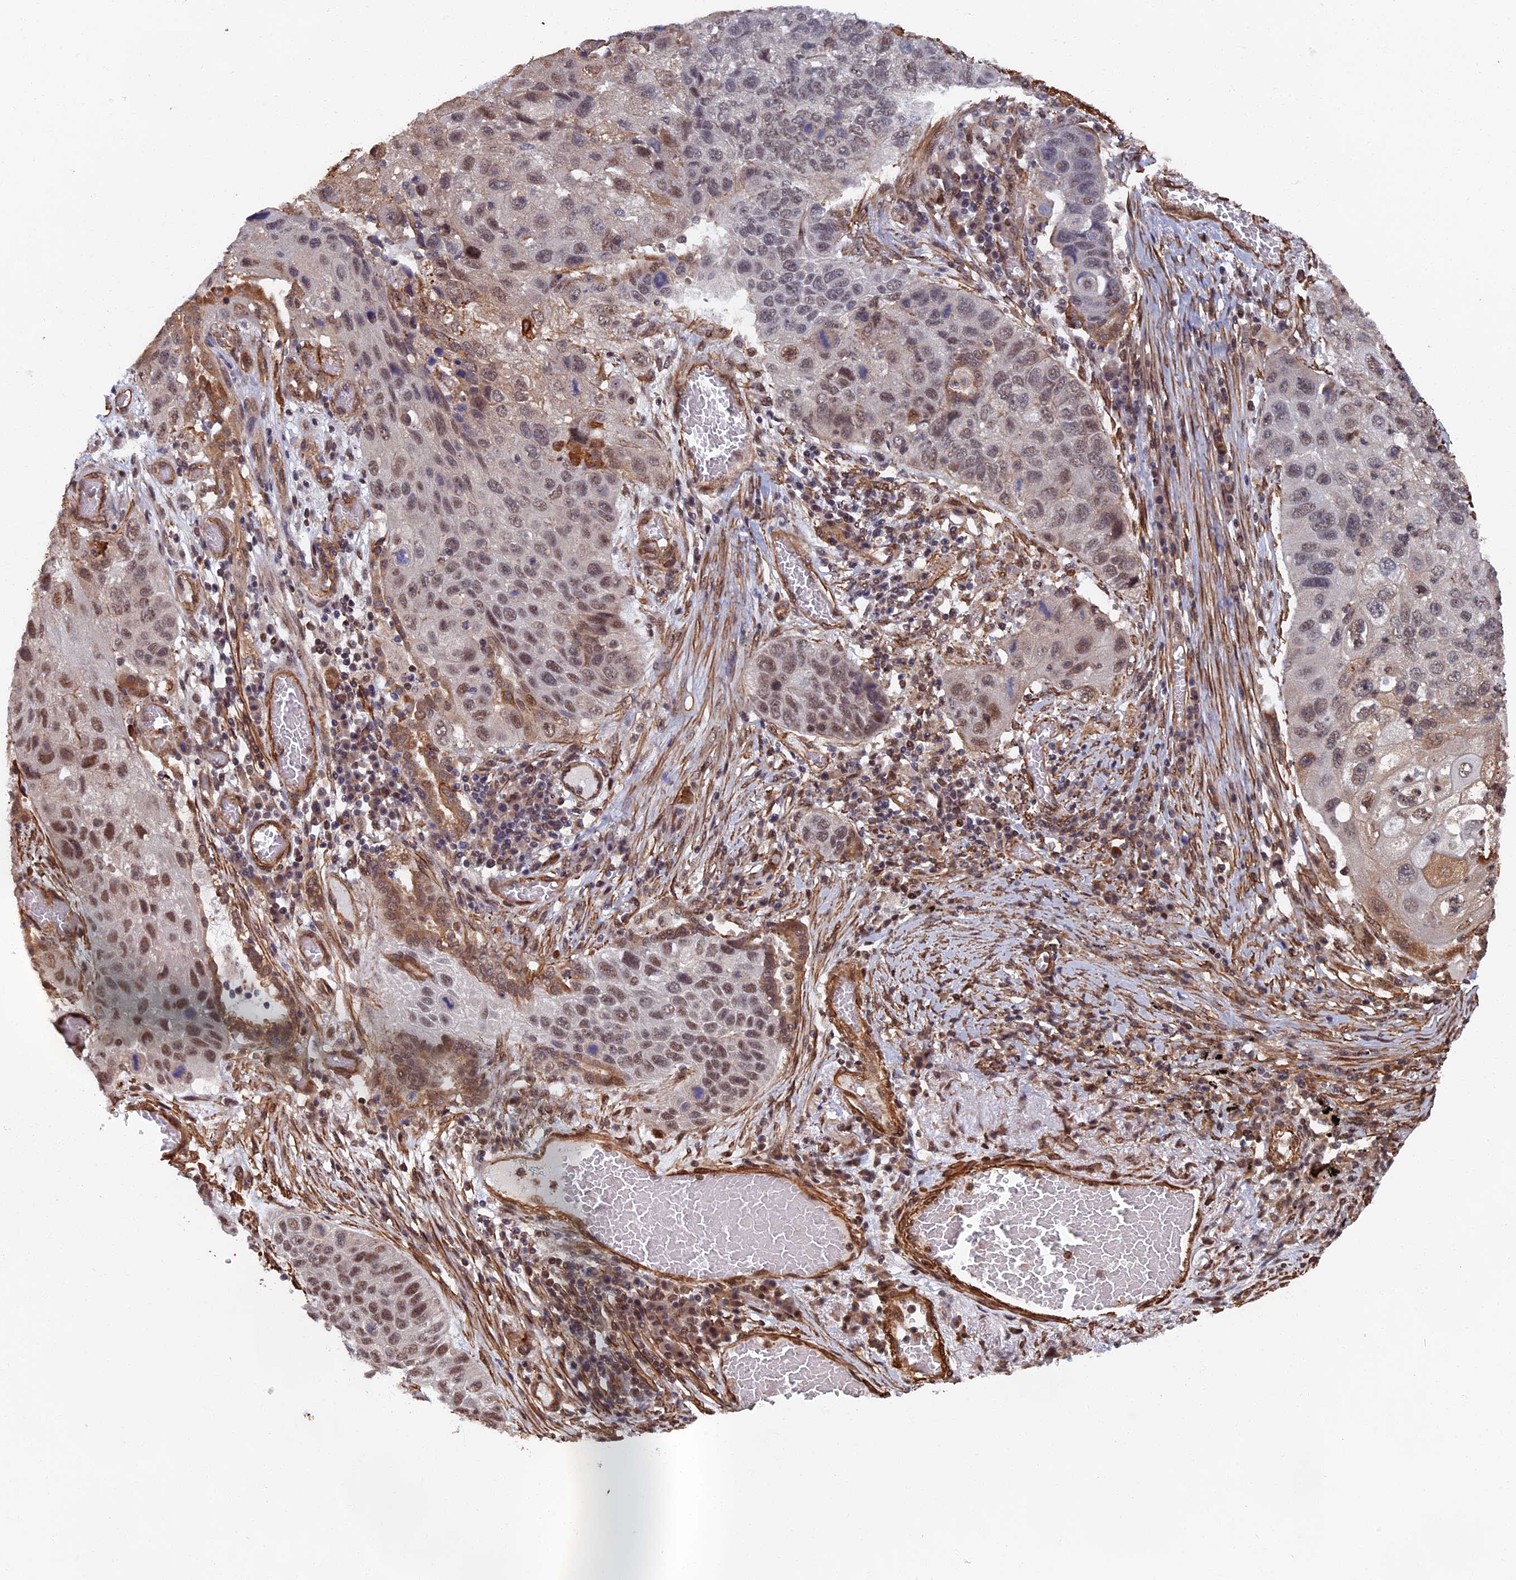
{"staining": {"intensity": "moderate", "quantity": ">75%", "location": "nuclear"}, "tissue": "lung cancer", "cell_type": "Tumor cells", "image_type": "cancer", "snomed": [{"axis": "morphology", "description": "Squamous cell carcinoma, NOS"}, {"axis": "topography", "description": "Lung"}], "caption": "Immunohistochemistry (IHC) staining of squamous cell carcinoma (lung), which exhibits medium levels of moderate nuclear expression in approximately >75% of tumor cells indicating moderate nuclear protein staining. The staining was performed using DAB (brown) for protein detection and nuclei were counterstained in hematoxylin (blue).", "gene": "CTDP1", "patient": {"sex": "male", "age": 61}}